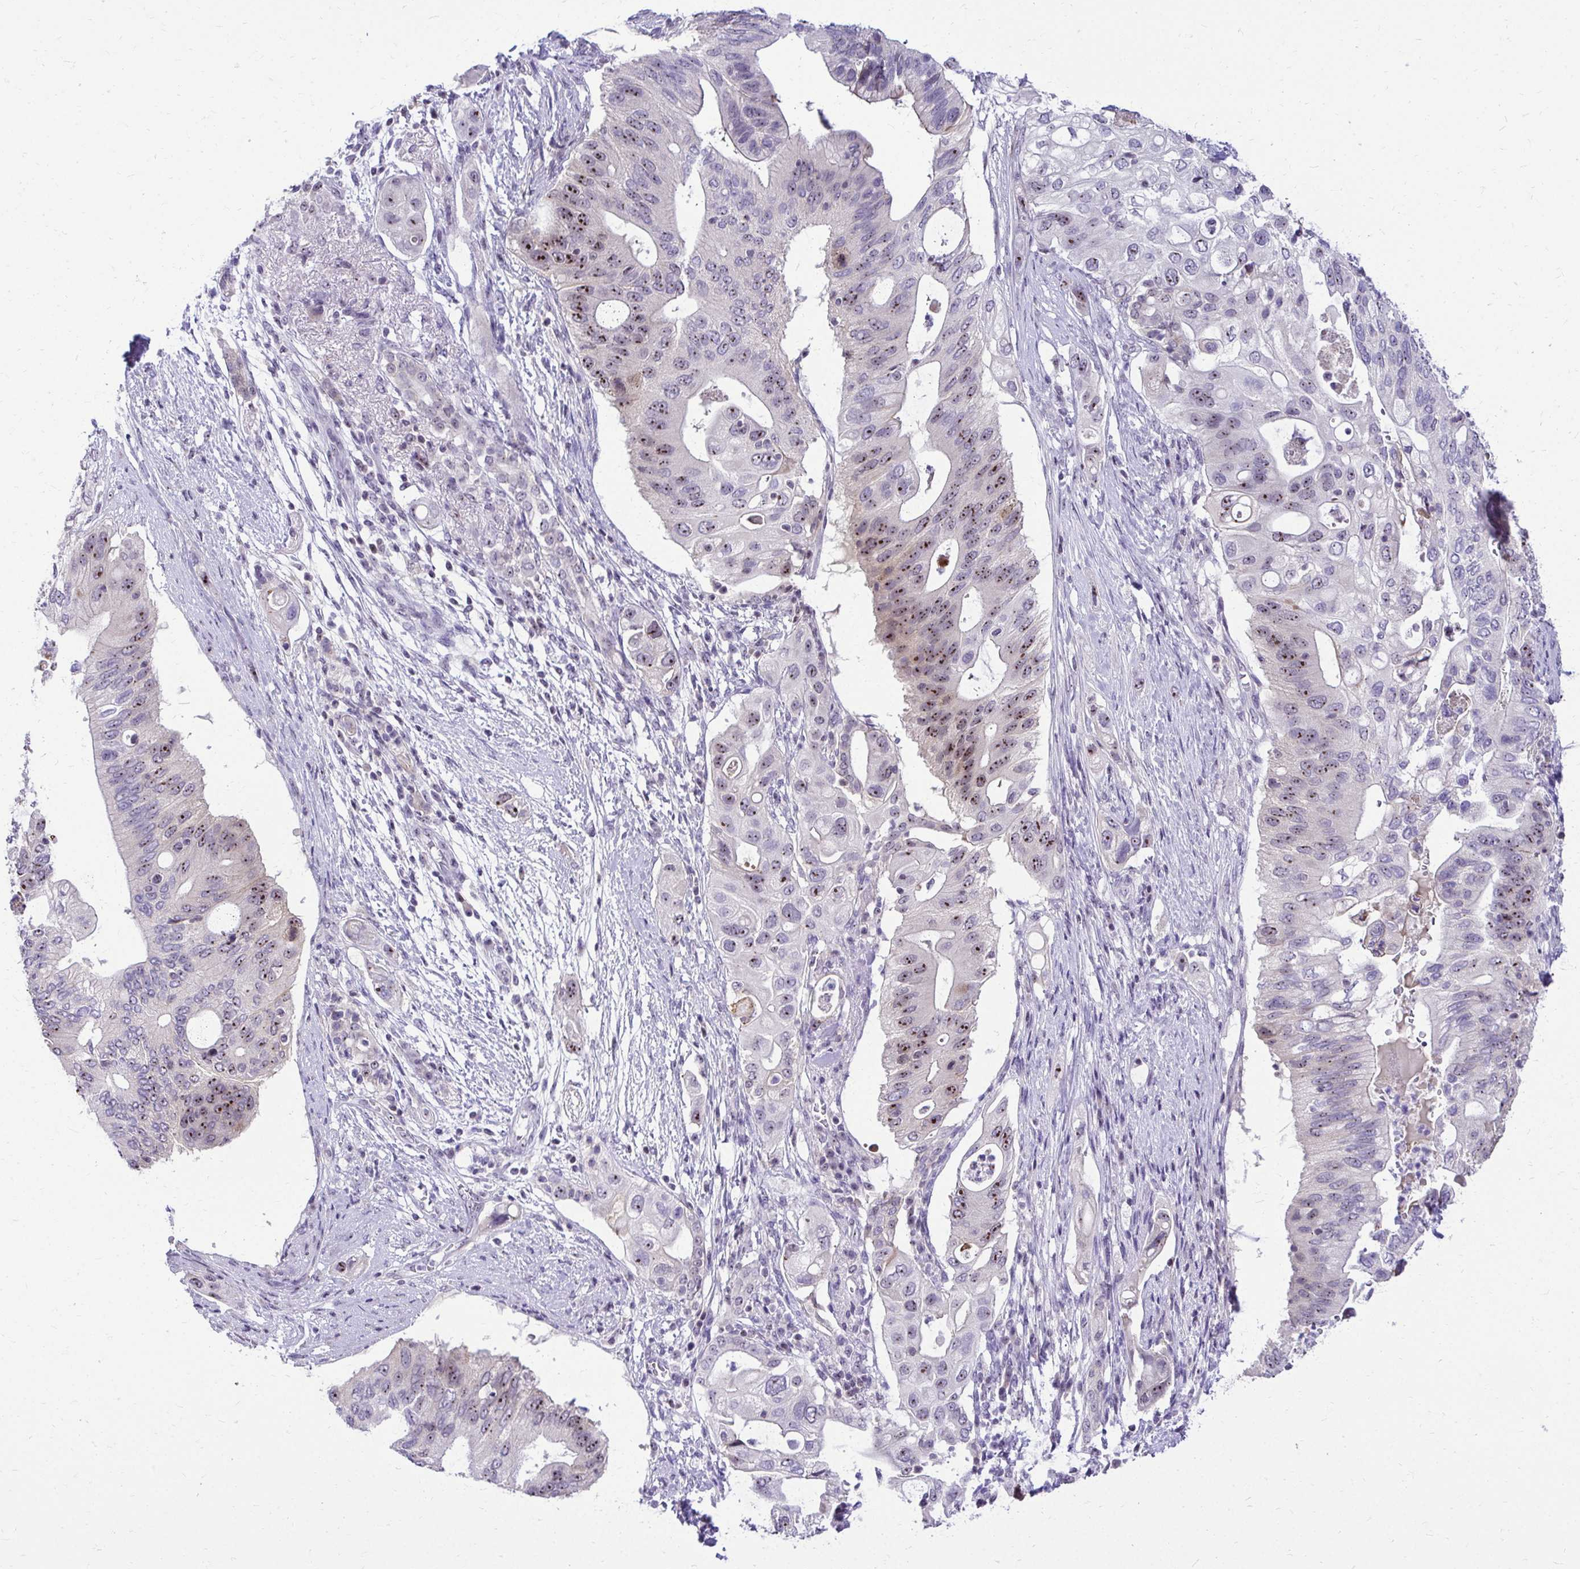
{"staining": {"intensity": "moderate", "quantity": "<25%", "location": "nuclear"}, "tissue": "pancreatic cancer", "cell_type": "Tumor cells", "image_type": "cancer", "snomed": [{"axis": "morphology", "description": "Adenocarcinoma, NOS"}, {"axis": "topography", "description": "Pancreas"}], "caption": "Immunohistochemical staining of human pancreatic adenocarcinoma demonstrates moderate nuclear protein expression in about <25% of tumor cells. The staining was performed using DAB to visualize the protein expression in brown, while the nuclei were stained in blue with hematoxylin (Magnification: 20x).", "gene": "NIFK", "patient": {"sex": "female", "age": 72}}